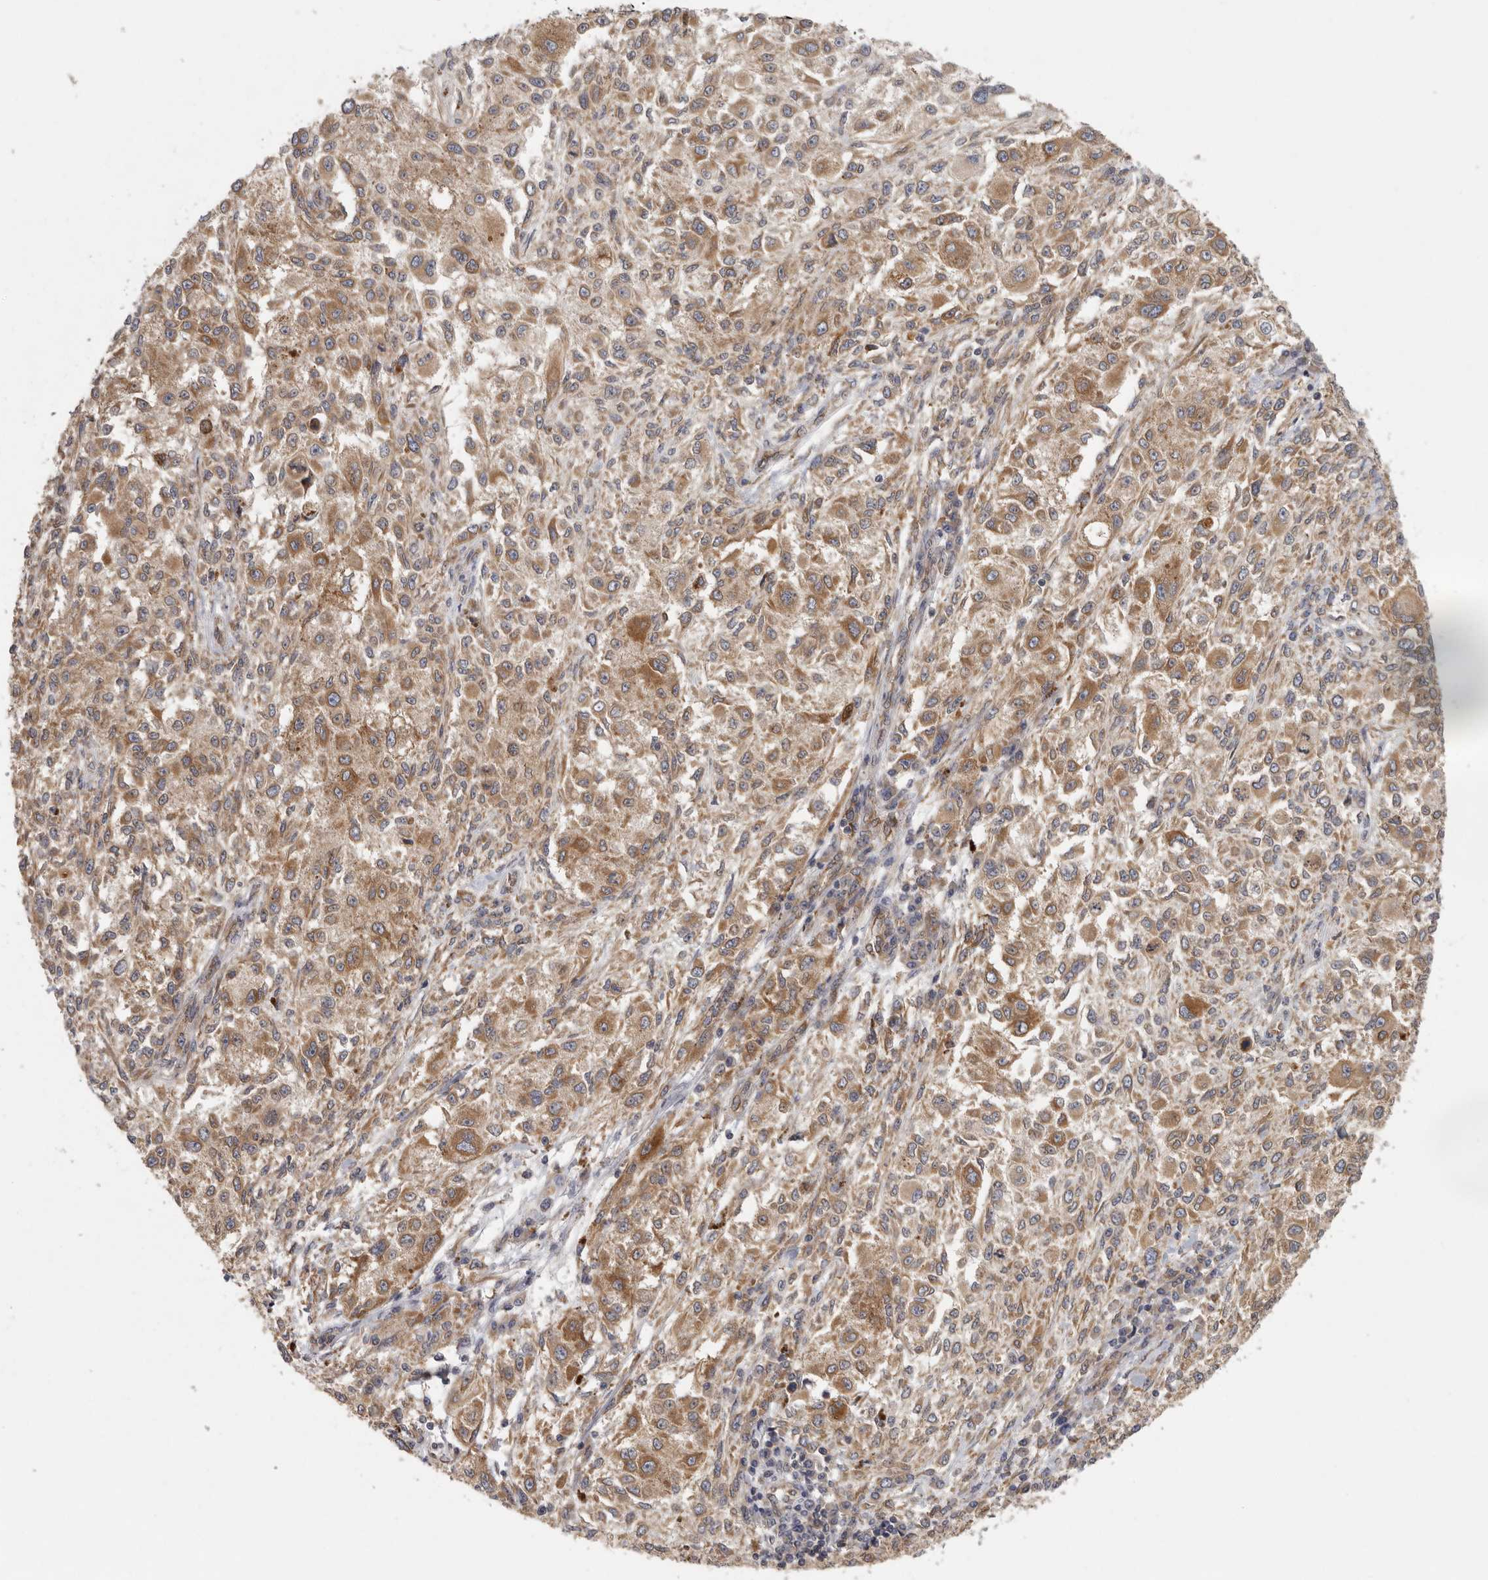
{"staining": {"intensity": "moderate", "quantity": ">75%", "location": "cytoplasmic/membranous"}, "tissue": "melanoma", "cell_type": "Tumor cells", "image_type": "cancer", "snomed": [{"axis": "morphology", "description": "Necrosis, NOS"}, {"axis": "morphology", "description": "Malignant melanoma, NOS"}, {"axis": "topography", "description": "Skin"}], "caption": "Immunohistochemical staining of malignant melanoma shows medium levels of moderate cytoplasmic/membranous staining in about >75% of tumor cells. Immunohistochemistry (ihc) stains the protein of interest in brown and the nuclei are stained blue.", "gene": "BCAP29", "patient": {"sex": "female", "age": 87}}